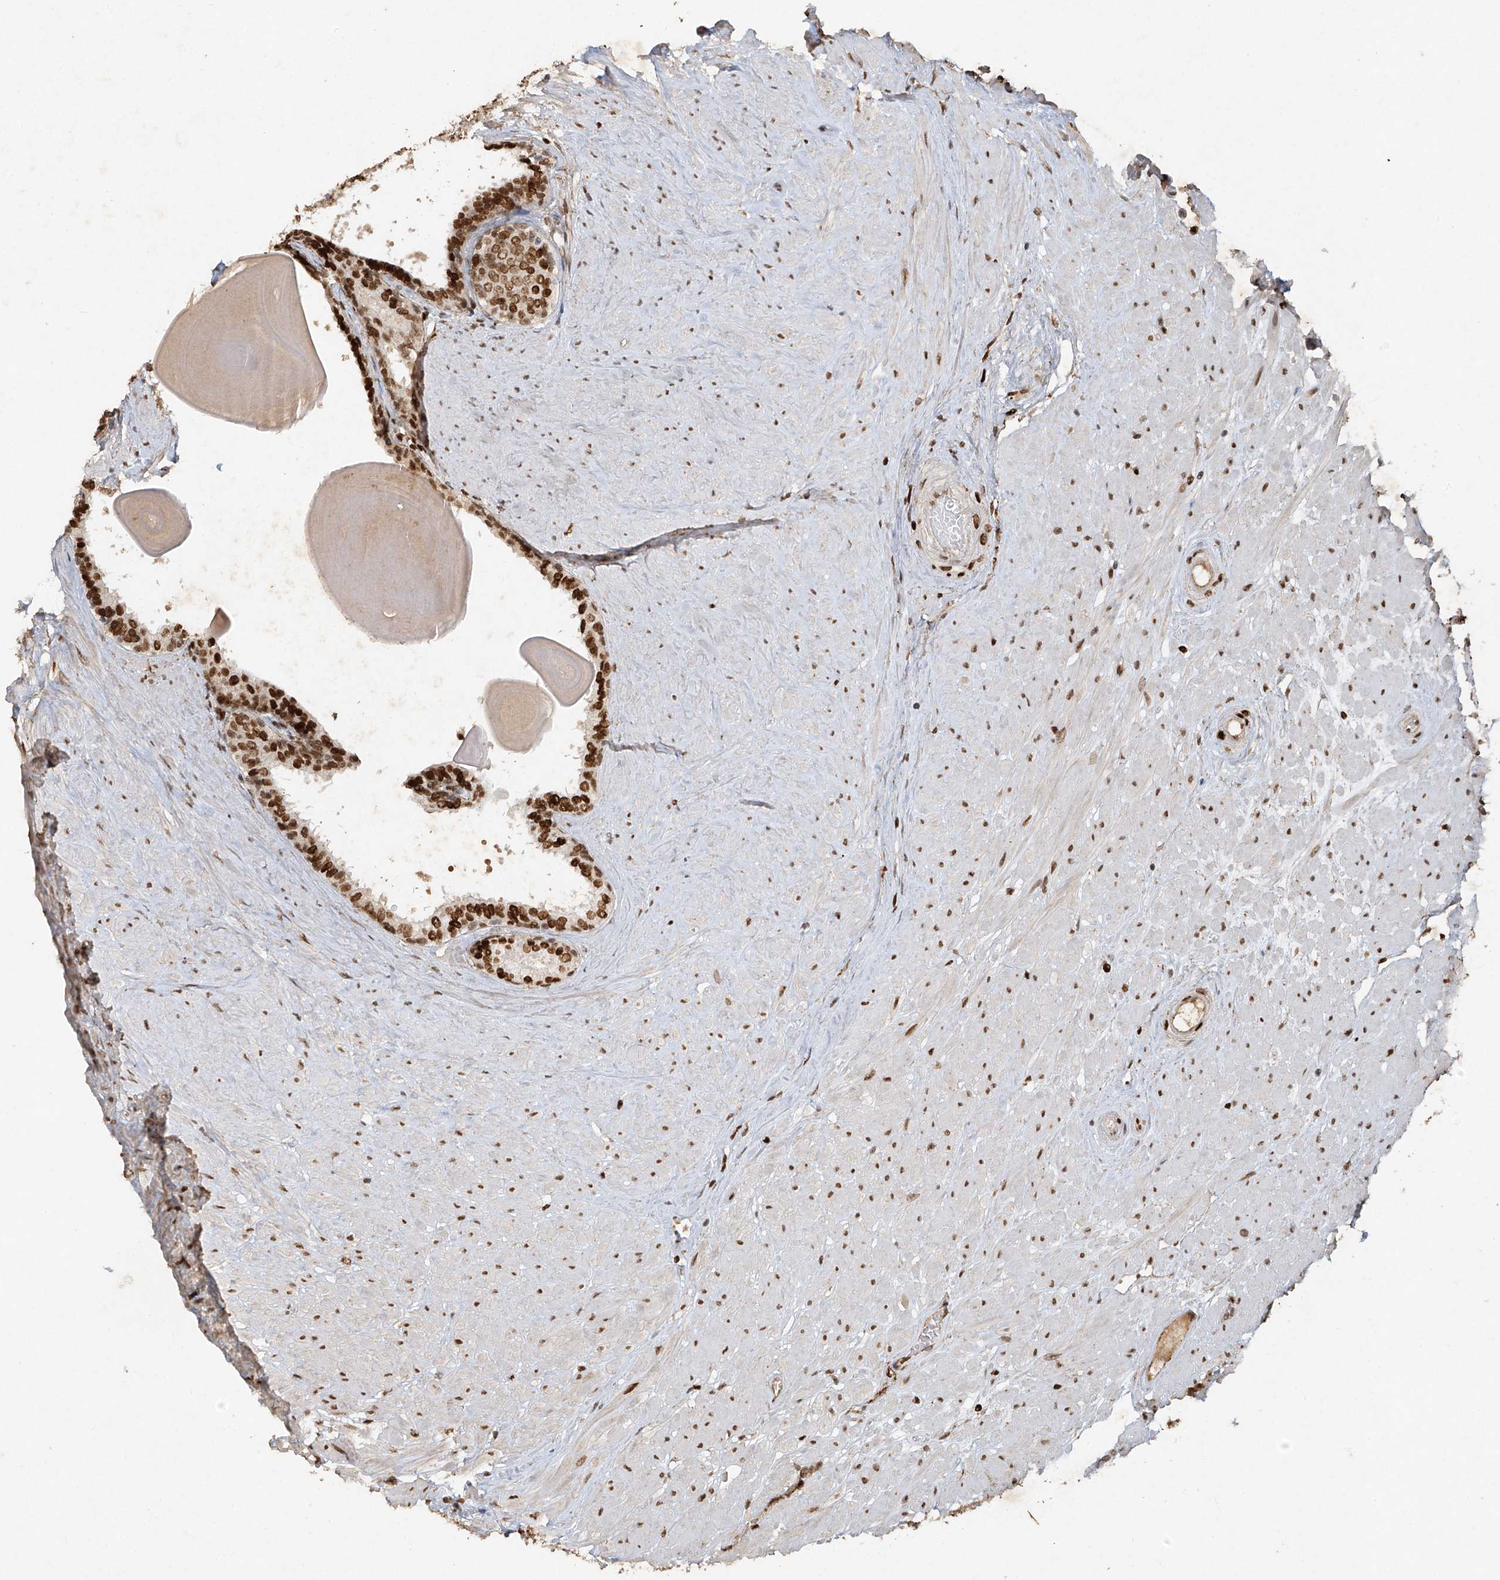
{"staining": {"intensity": "strong", "quantity": ">75%", "location": "nuclear"}, "tissue": "prostate", "cell_type": "Glandular cells", "image_type": "normal", "snomed": [{"axis": "morphology", "description": "Normal tissue, NOS"}, {"axis": "topography", "description": "Prostate"}], "caption": "Immunohistochemistry of unremarkable prostate reveals high levels of strong nuclear positivity in about >75% of glandular cells. (Brightfield microscopy of DAB IHC at high magnification).", "gene": "ATRIP", "patient": {"sex": "male", "age": 48}}